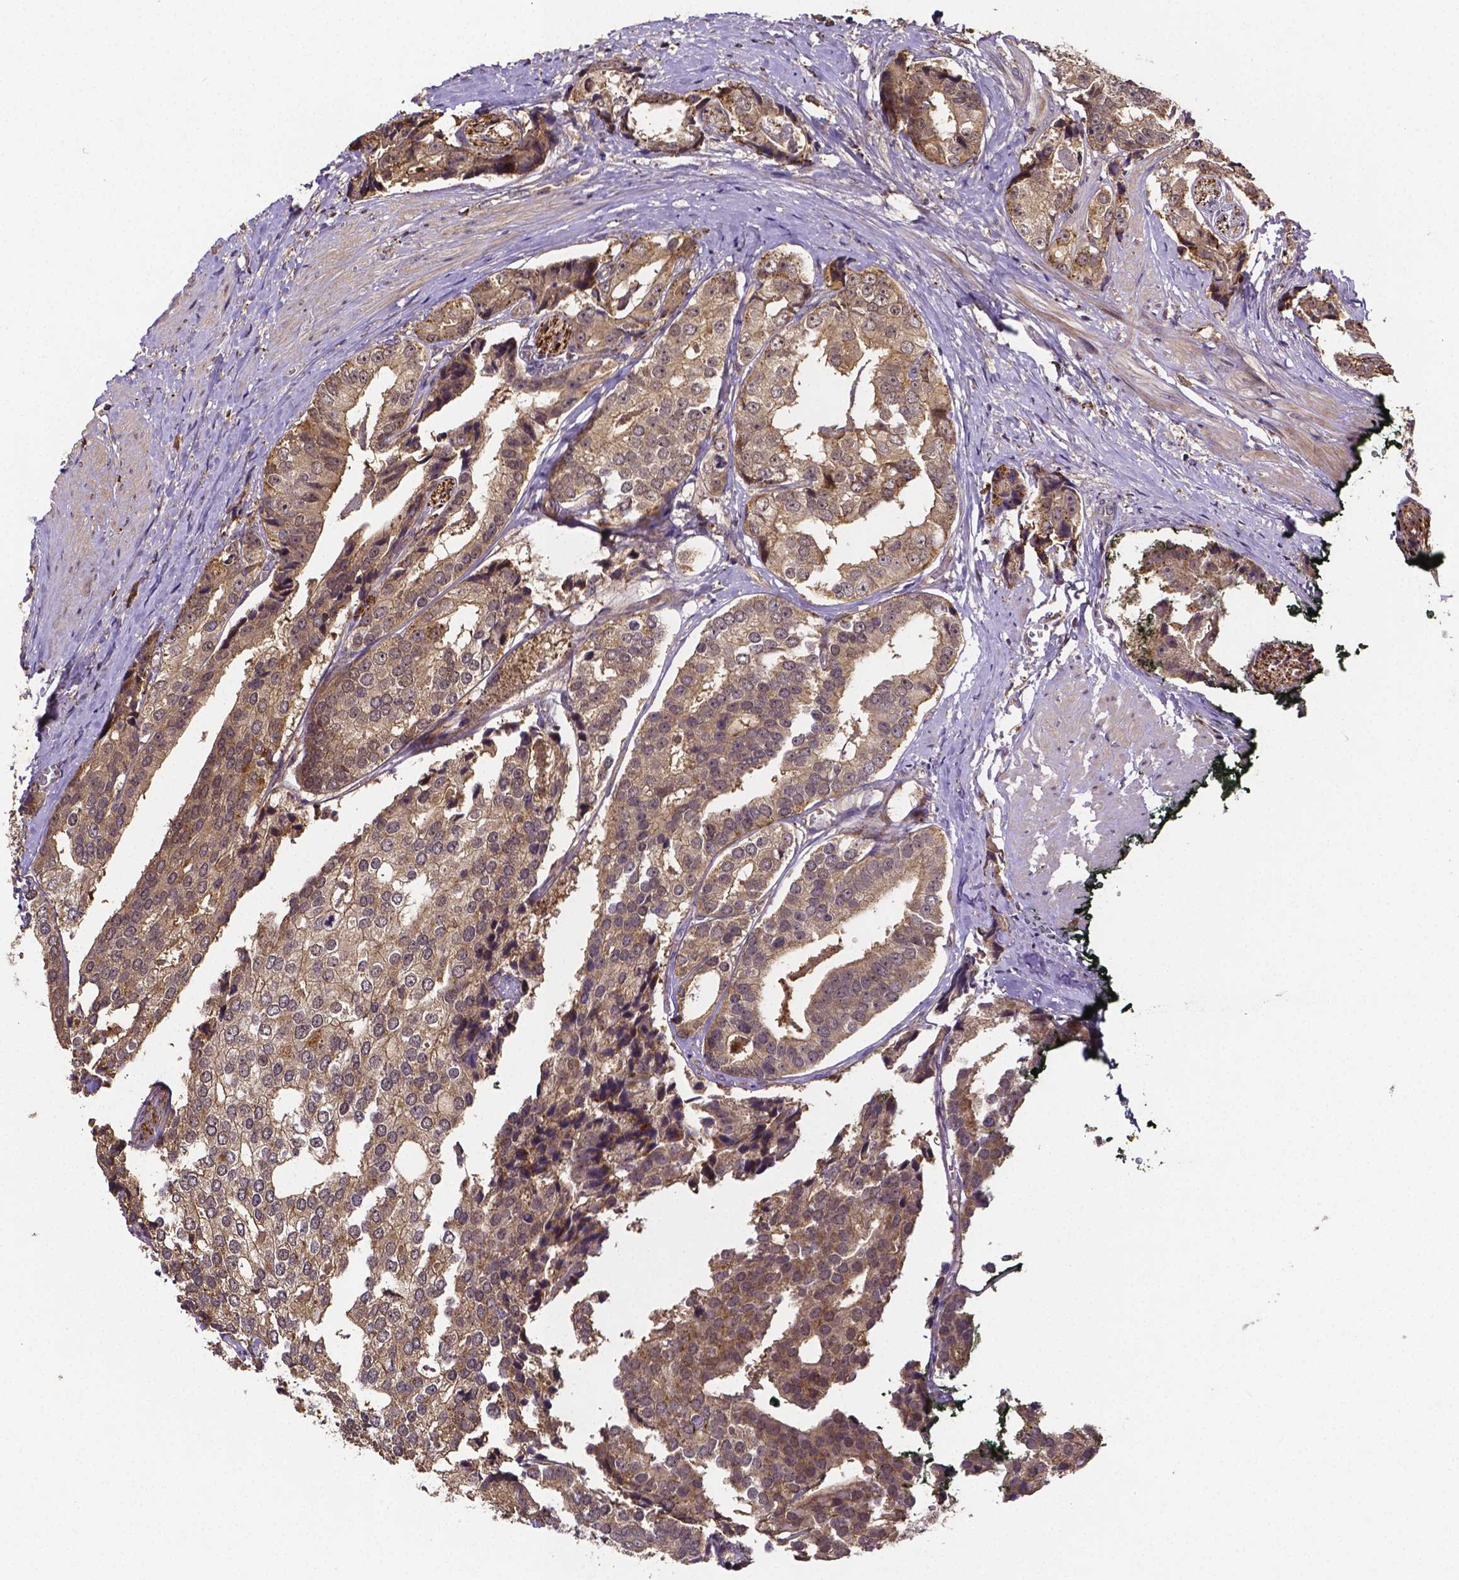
{"staining": {"intensity": "moderate", "quantity": ">75%", "location": "cytoplasmic/membranous"}, "tissue": "prostate cancer", "cell_type": "Tumor cells", "image_type": "cancer", "snomed": [{"axis": "morphology", "description": "Adenocarcinoma, High grade"}, {"axis": "topography", "description": "Prostate"}], "caption": "The immunohistochemical stain labels moderate cytoplasmic/membranous positivity in tumor cells of adenocarcinoma (high-grade) (prostate) tissue.", "gene": "RNF123", "patient": {"sex": "male", "age": 71}}